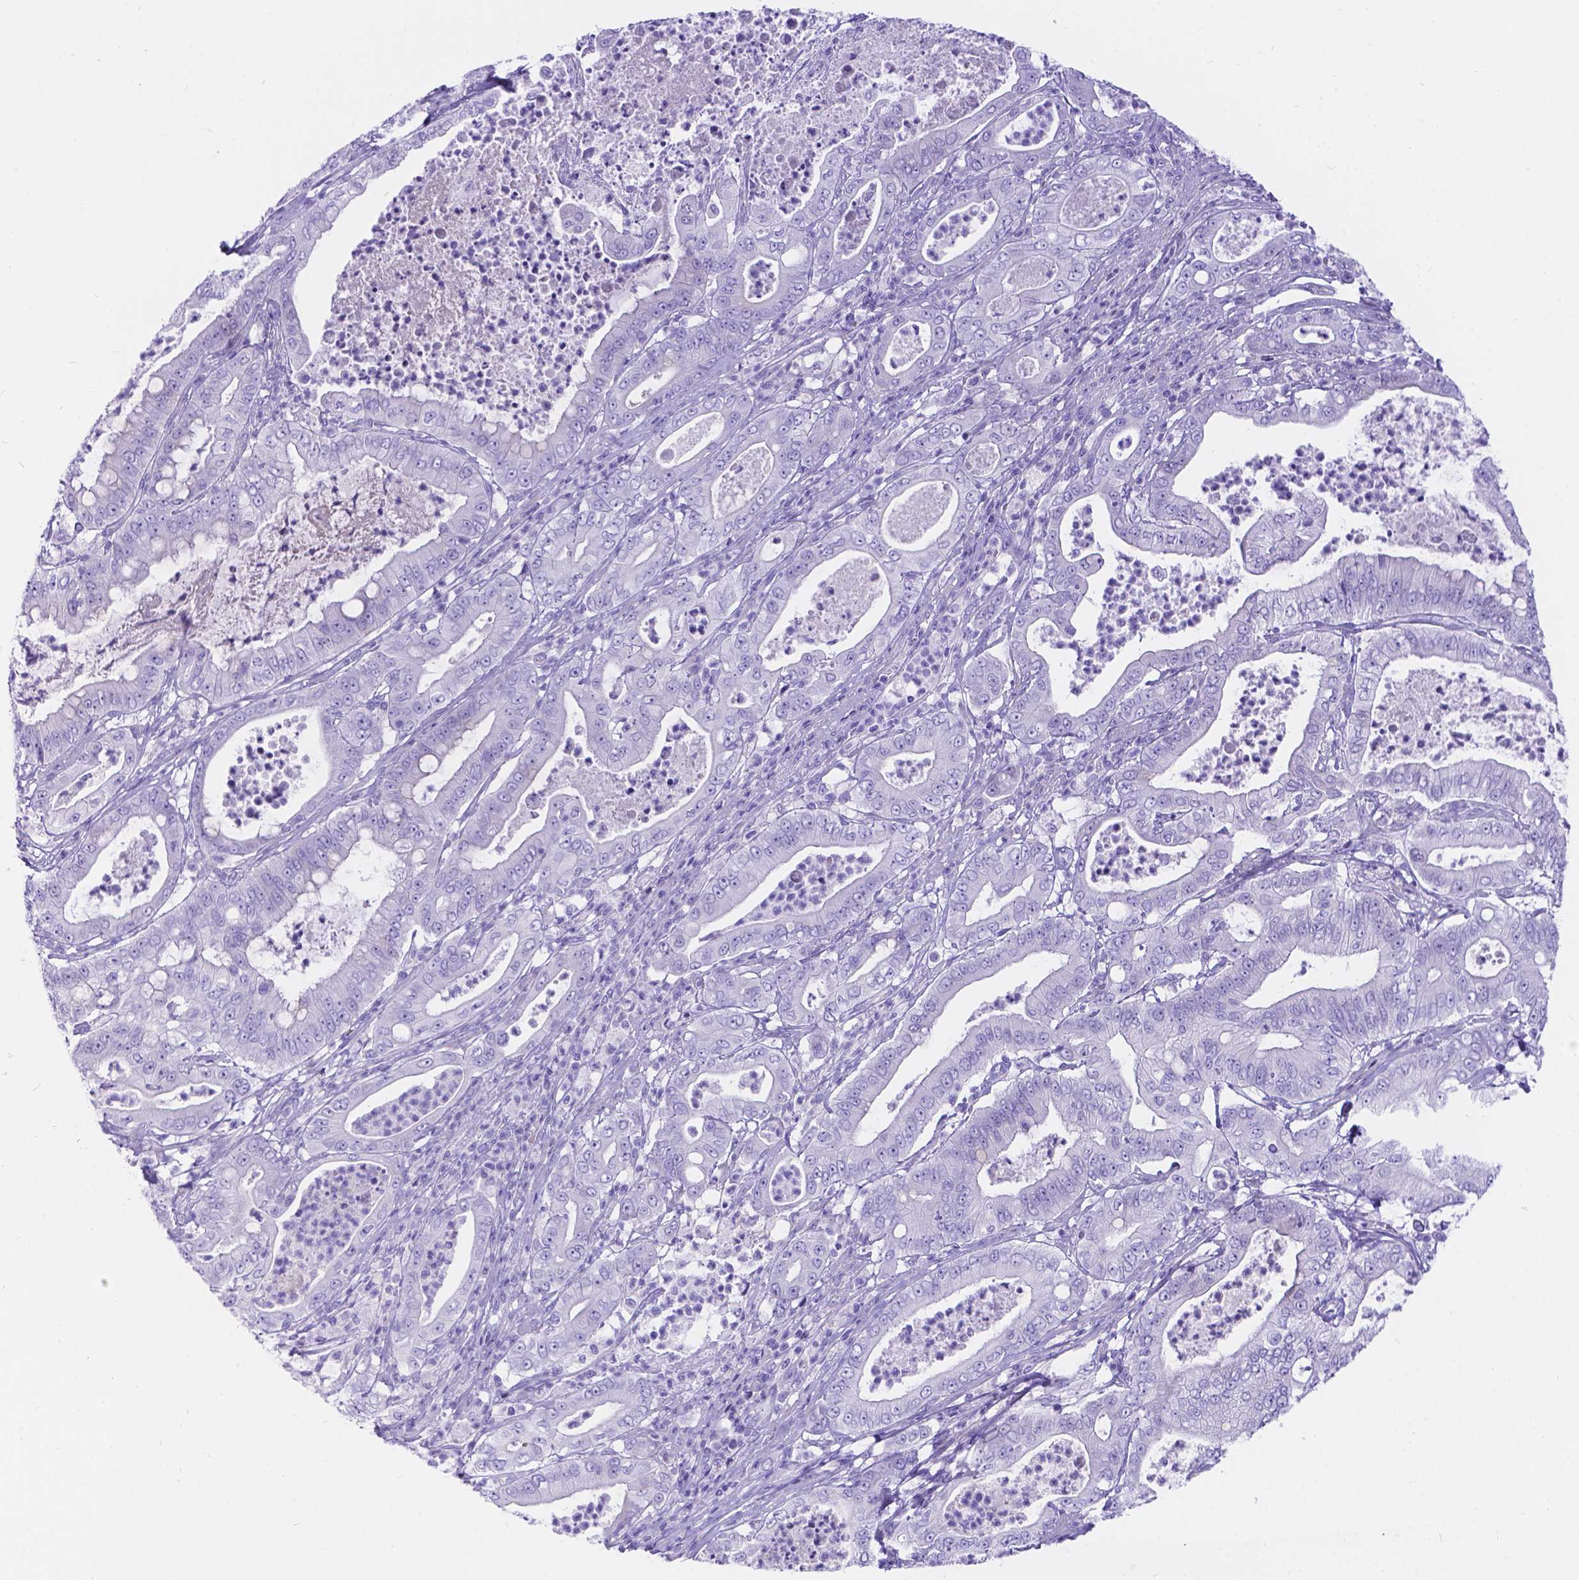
{"staining": {"intensity": "negative", "quantity": "none", "location": "none"}, "tissue": "pancreatic cancer", "cell_type": "Tumor cells", "image_type": "cancer", "snomed": [{"axis": "morphology", "description": "Adenocarcinoma, NOS"}, {"axis": "topography", "description": "Pancreas"}], "caption": "There is no significant expression in tumor cells of pancreatic cancer (adenocarcinoma).", "gene": "KLHL10", "patient": {"sex": "male", "age": 71}}